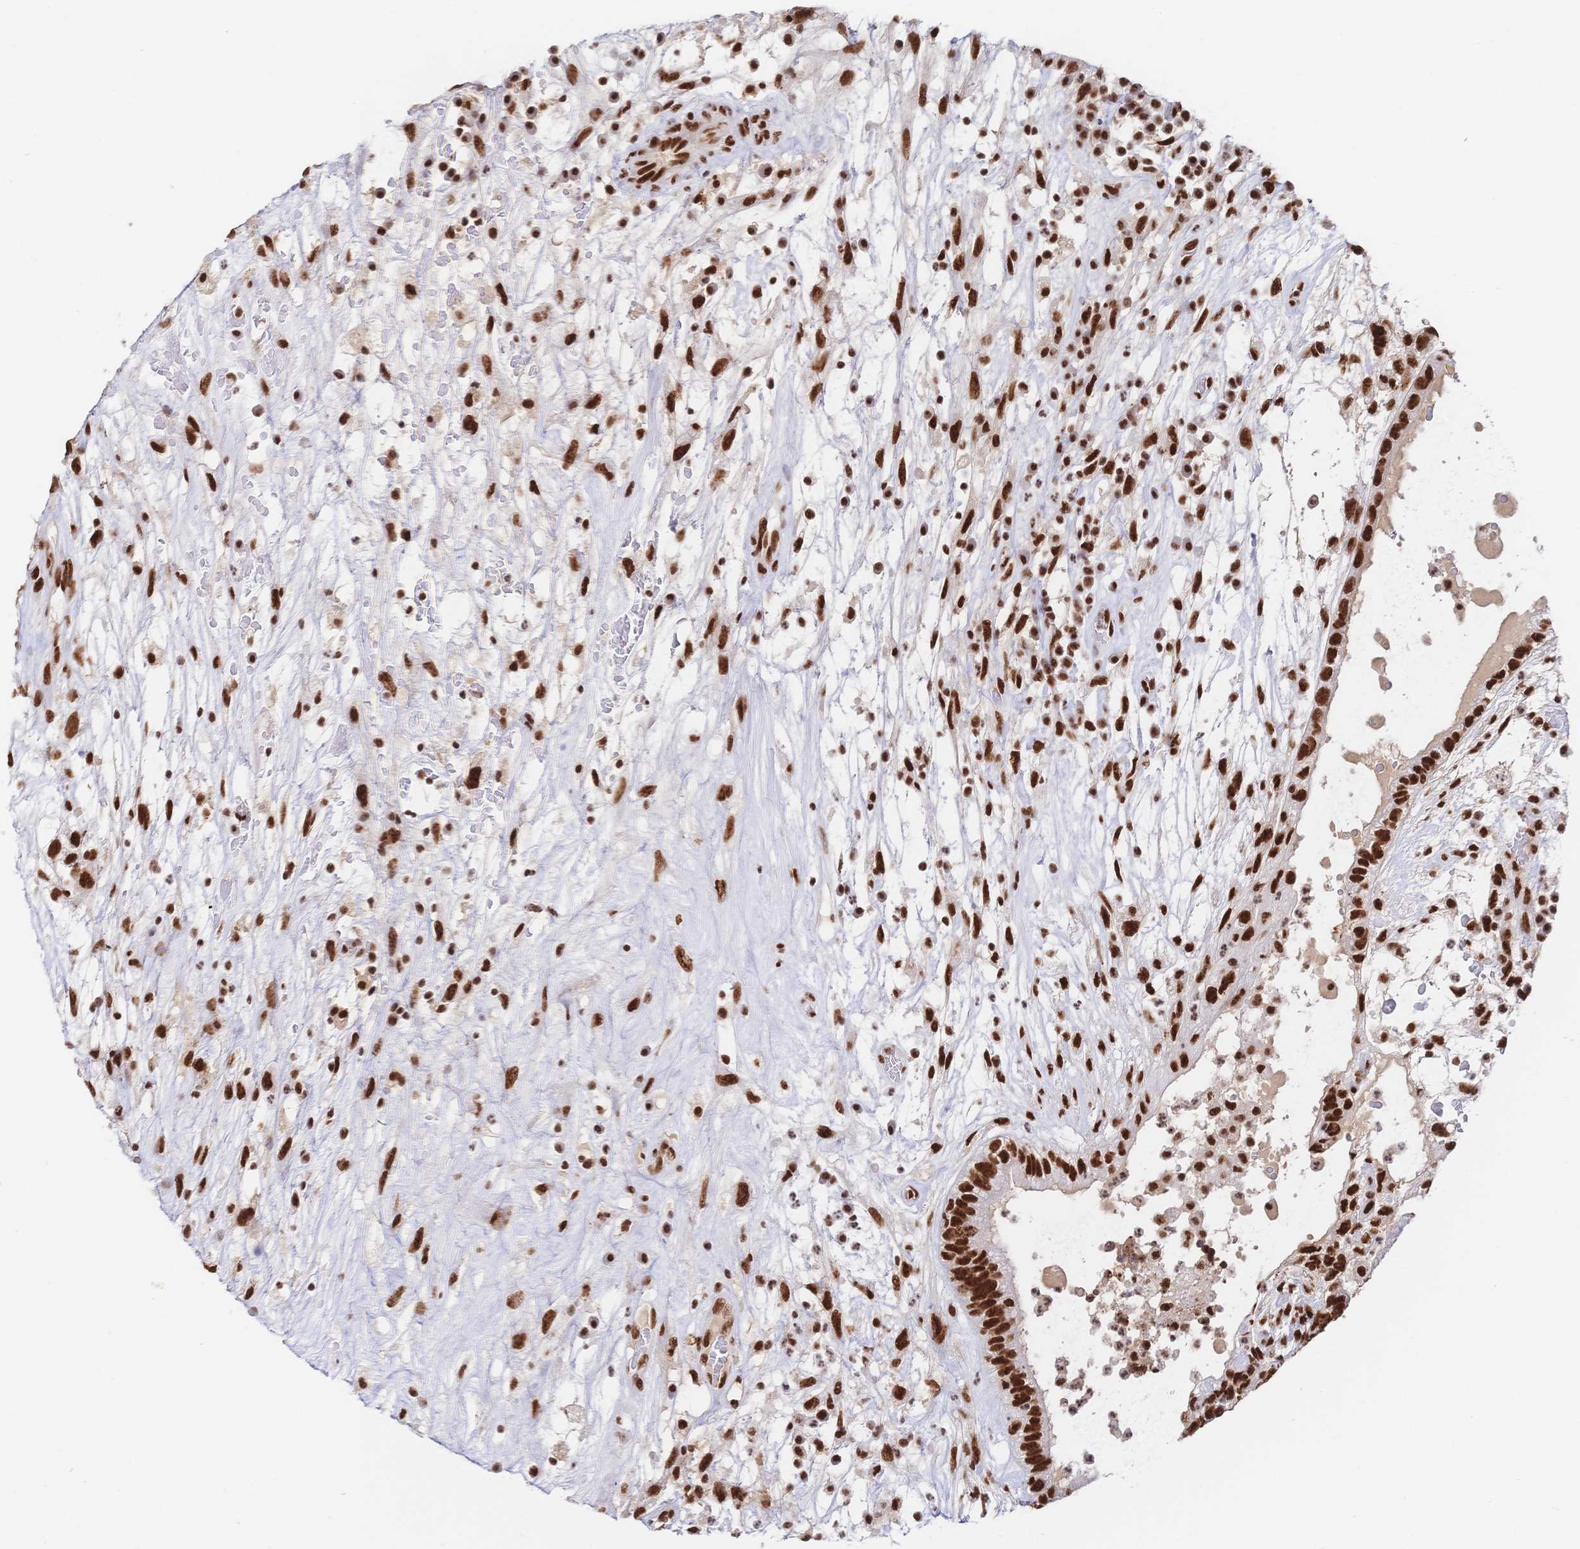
{"staining": {"intensity": "strong", "quantity": ">75%", "location": "nuclear"}, "tissue": "testis cancer", "cell_type": "Tumor cells", "image_type": "cancer", "snomed": [{"axis": "morphology", "description": "Normal tissue, NOS"}, {"axis": "morphology", "description": "Carcinoma, Embryonal, NOS"}, {"axis": "topography", "description": "Testis"}], "caption": "This is a micrograph of immunohistochemistry (IHC) staining of embryonal carcinoma (testis), which shows strong expression in the nuclear of tumor cells.", "gene": "SRSF1", "patient": {"sex": "male", "age": 32}}